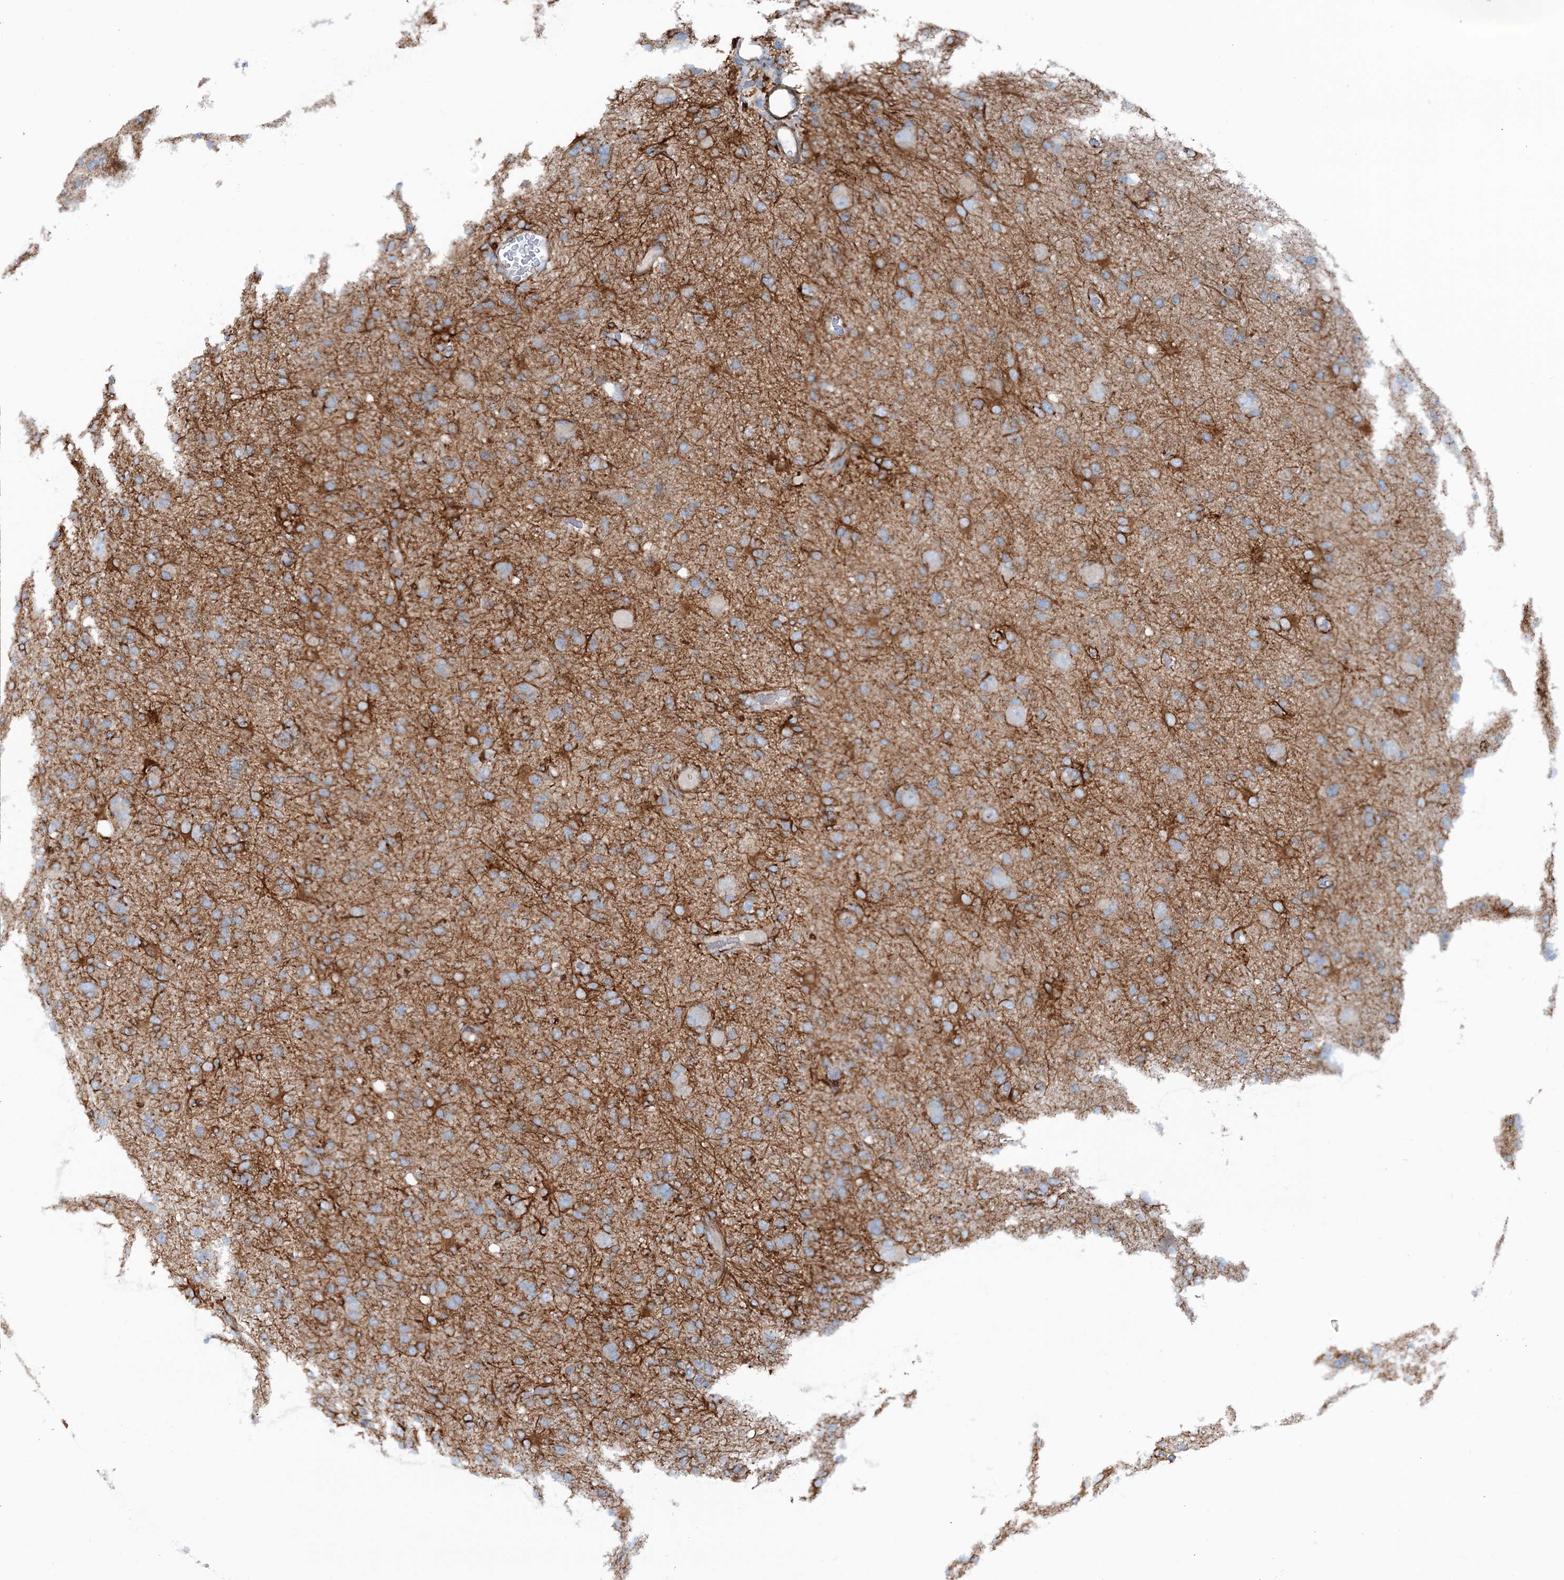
{"staining": {"intensity": "moderate", "quantity": "<25%", "location": "cytoplasmic/membranous"}, "tissue": "glioma", "cell_type": "Tumor cells", "image_type": "cancer", "snomed": [{"axis": "morphology", "description": "Glioma, malignant, High grade"}, {"axis": "topography", "description": "Brain"}], "caption": "The immunohistochemical stain highlights moderate cytoplasmic/membranous staining in tumor cells of glioma tissue. (Brightfield microscopy of DAB IHC at high magnification).", "gene": "CALCOCO1", "patient": {"sex": "female", "age": 57}}